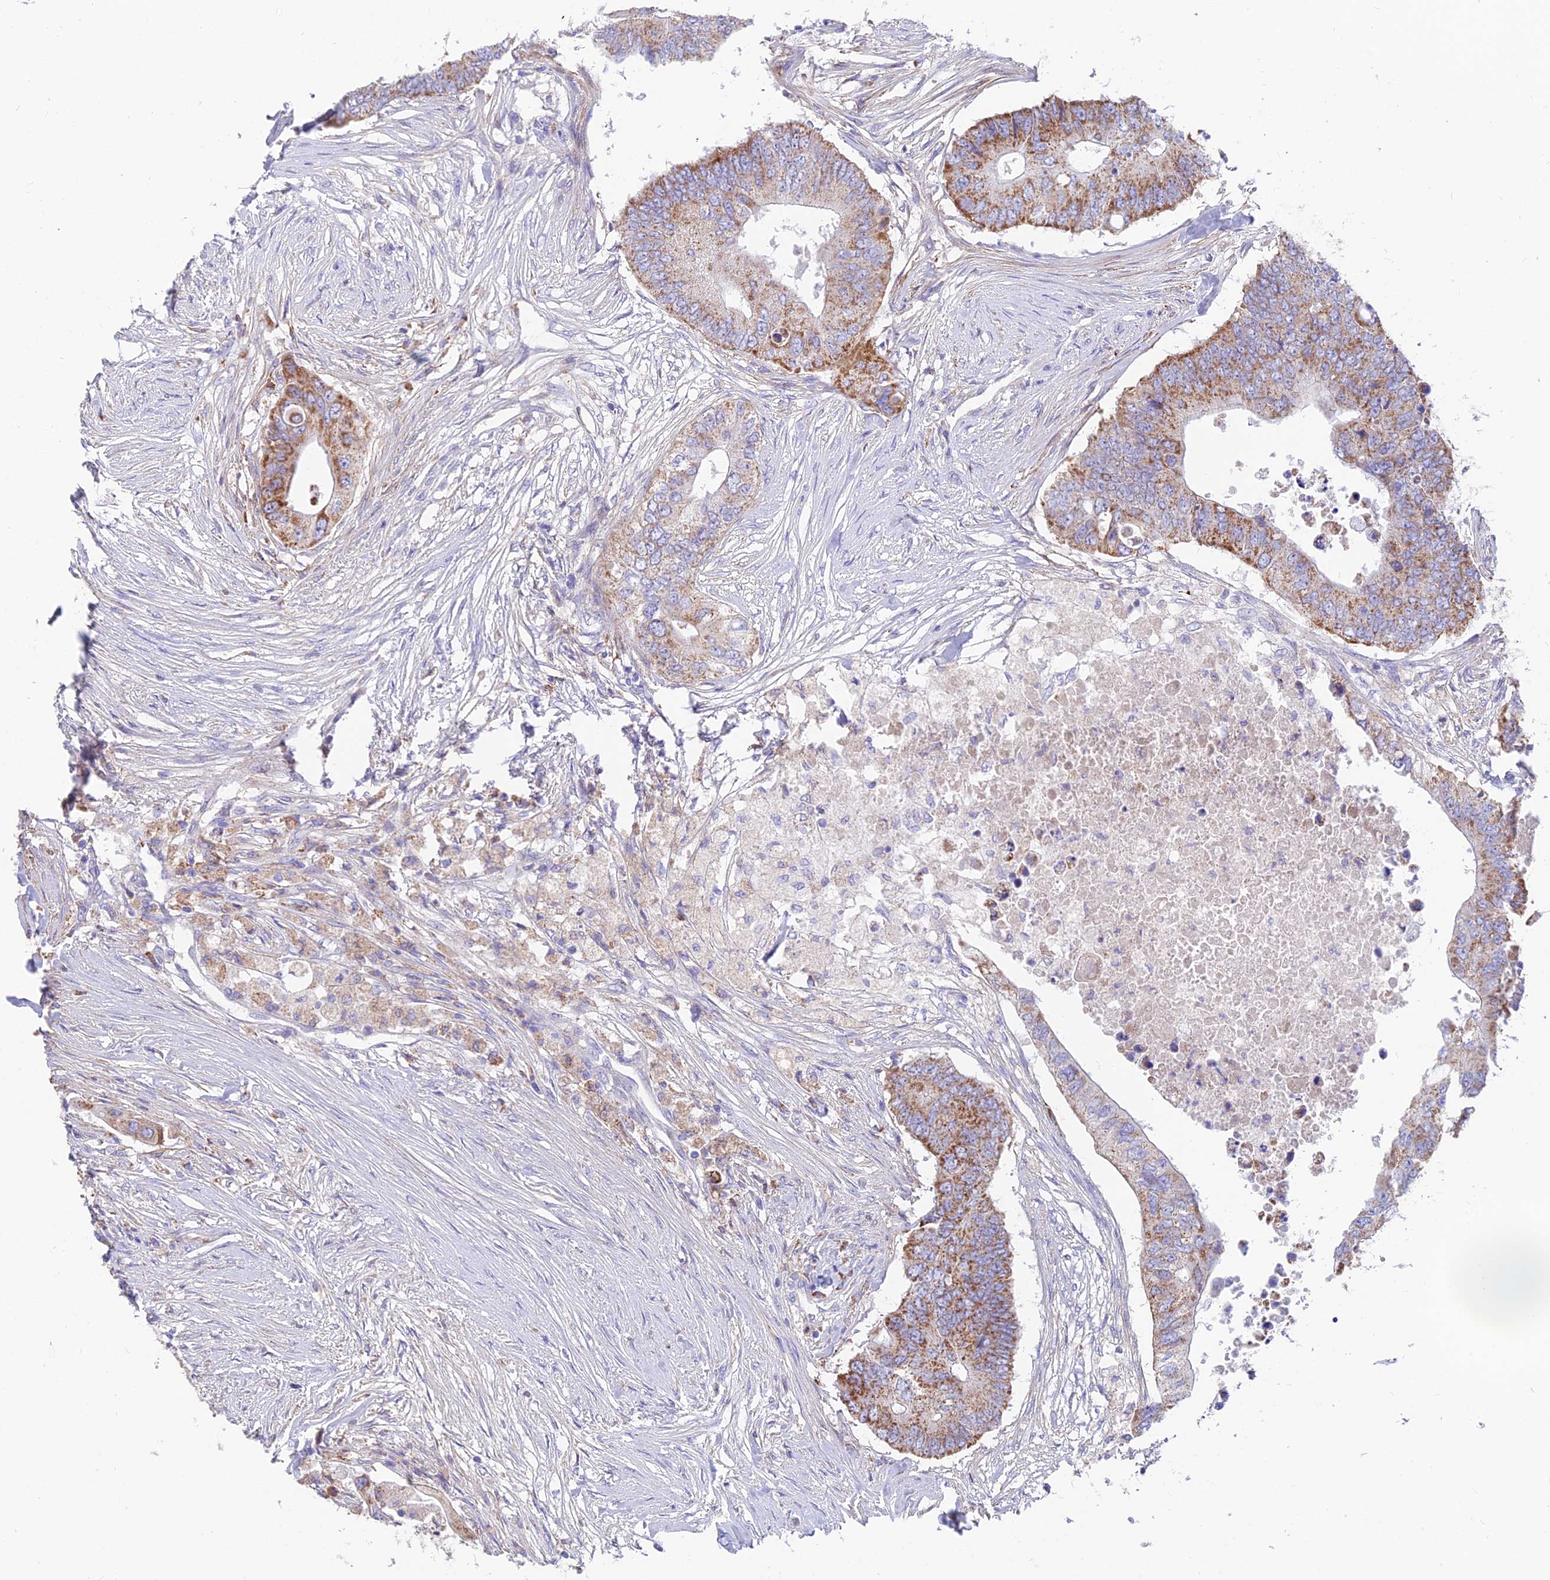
{"staining": {"intensity": "moderate", "quantity": ">75%", "location": "cytoplasmic/membranous"}, "tissue": "colorectal cancer", "cell_type": "Tumor cells", "image_type": "cancer", "snomed": [{"axis": "morphology", "description": "Adenocarcinoma, NOS"}, {"axis": "topography", "description": "Colon"}], "caption": "A micrograph showing moderate cytoplasmic/membranous expression in about >75% of tumor cells in colorectal cancer (adenocarcinoma), as visualized by brown immunohistochemical staining.", "gene": "TIGD6", "patient": {"sex": "male", "age": 71}}